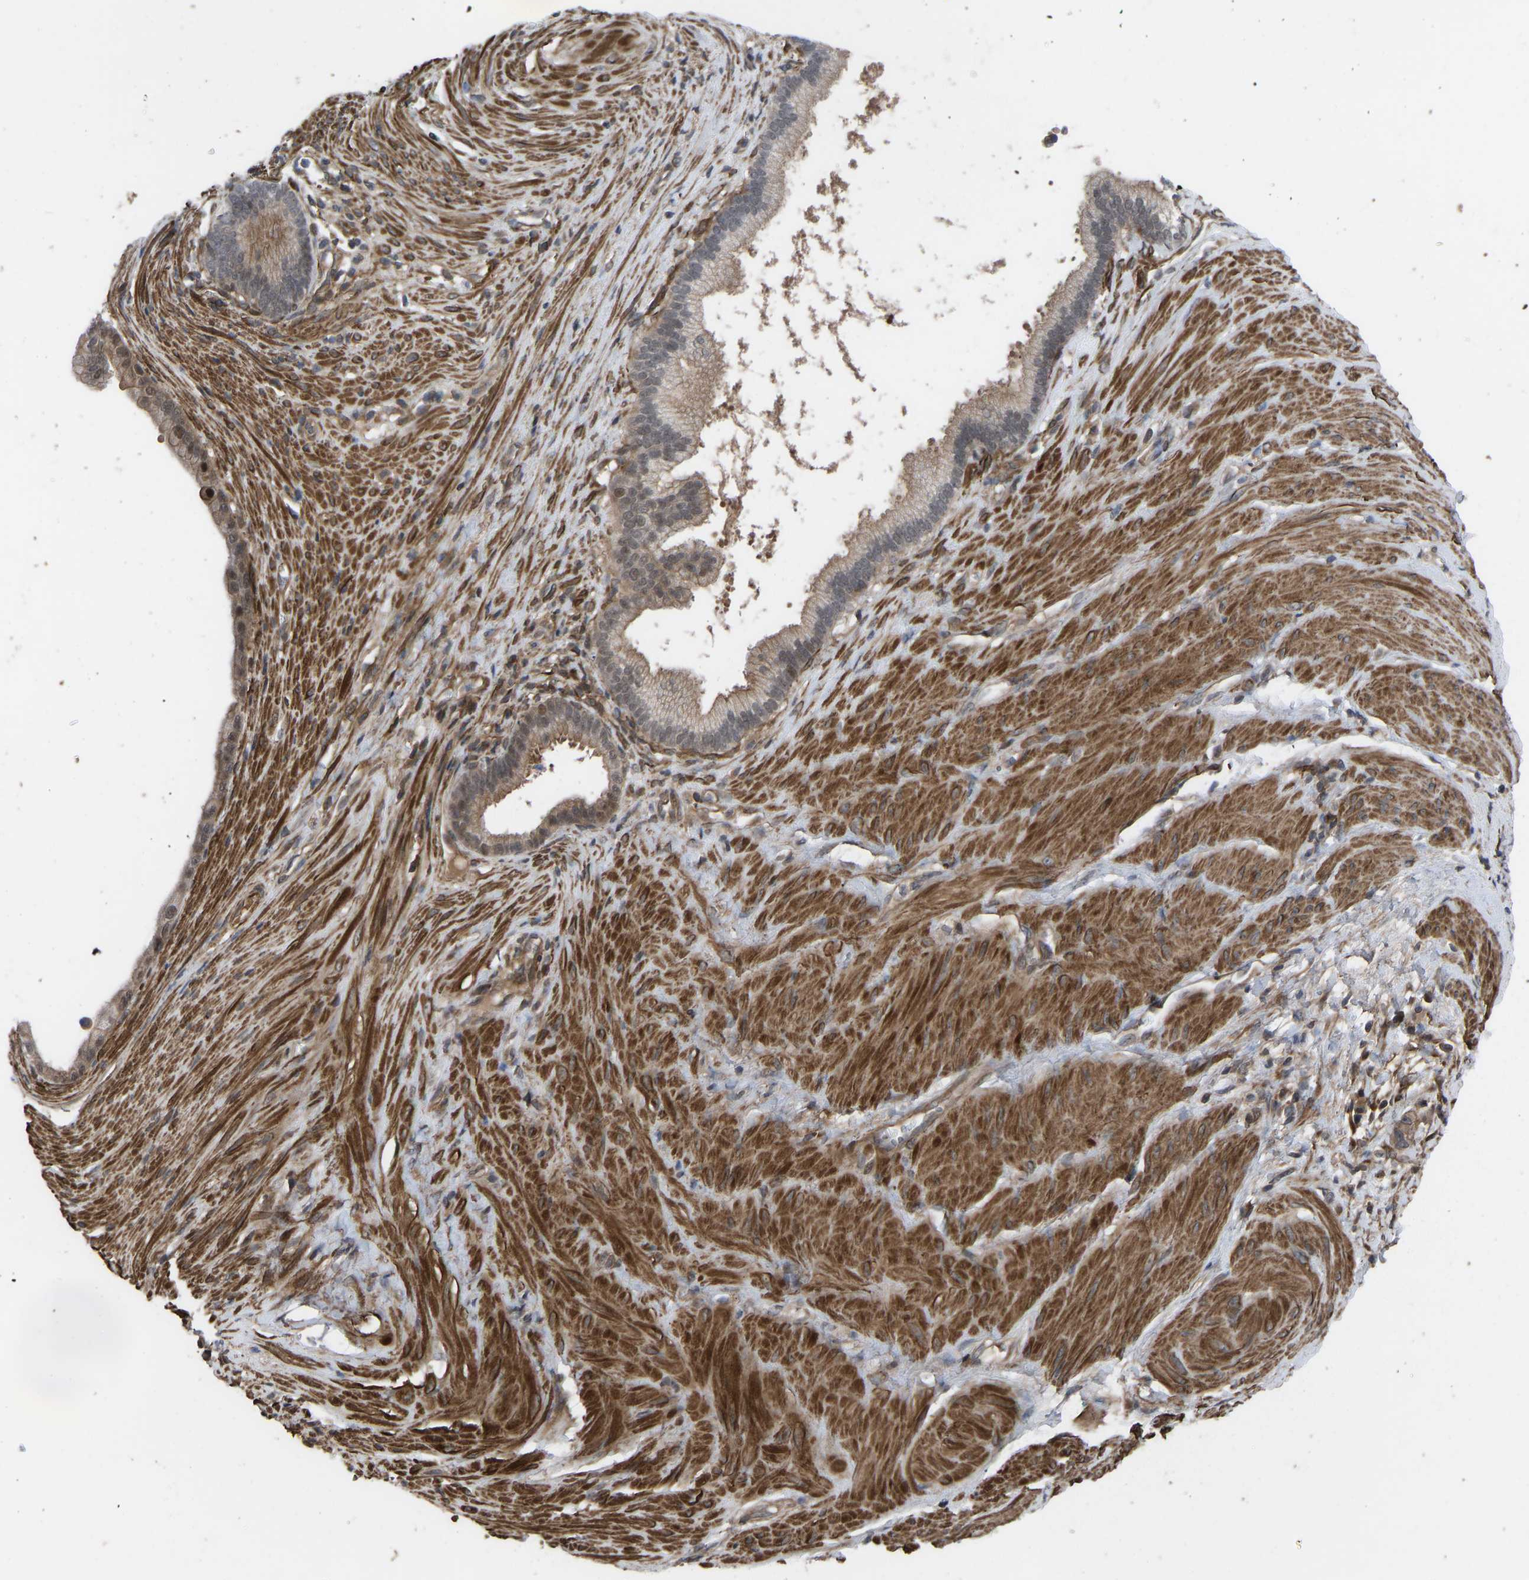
{"staining": {"intensity": "weak", "quantity": ">75%", "location": "cytoplasmic/membranous,nuclear"}, "tissue": "pancreatic cancer", "cell_type": "Tumor cells", "image_type": "cancer", "snomed": [{"axis": "morphology", "description": "Adenocarcinoma, NOS"}, {"axis": "topography", "description": "Pancreas"}], "caption": "High-power microscopy captured an IHC micrograph of pancreatic adenocarcinoma, revealing weak cytoplasmic/membranous and nuclear staining in about >75% of tumor cells.", "gene": "CYP7B1", "patient": {"sex": "male", "age": 69}}